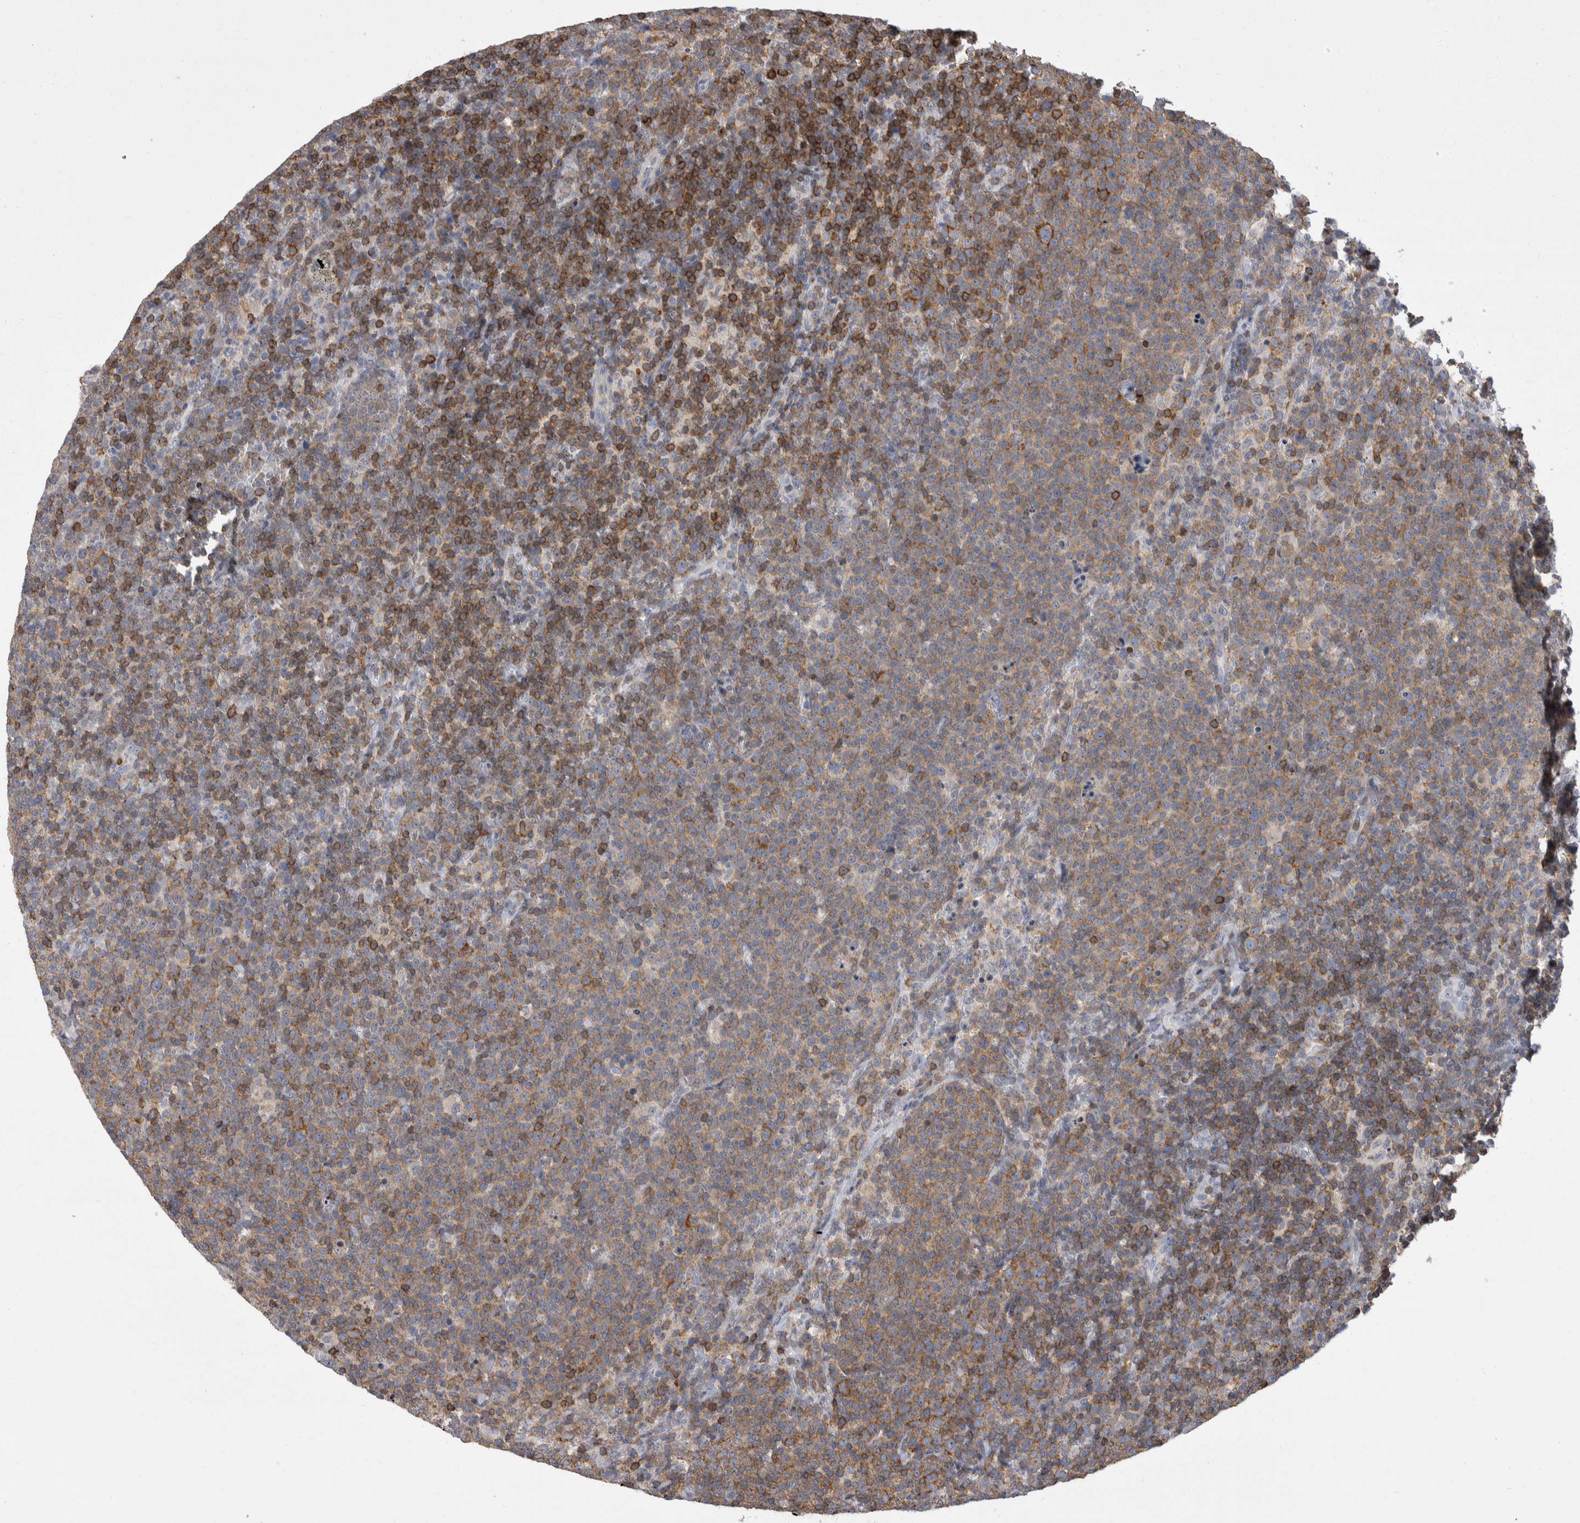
{"staining": {"intensity": "moderate", "quantity": ">75%", "location": "cytoplasmic/membranous"}, "tissue": "lymphoma", "cell_type": "Tumor cells", "image_type": "cancer", "snomed": [{"axis": "morphology", "description": "Malignant lymphoma, non-Hodgkin's type, High grade"}, {"axis": "topography", "description": "Lymph node"}], "caption": "The micrograph demonstrates a brown stain indicating the presence of a protein in the cytoplasmic/membranous of tumor cells in lymphoma.", "gene": "CEP295NL", "patient": {"sex": "male", "age": 61}}